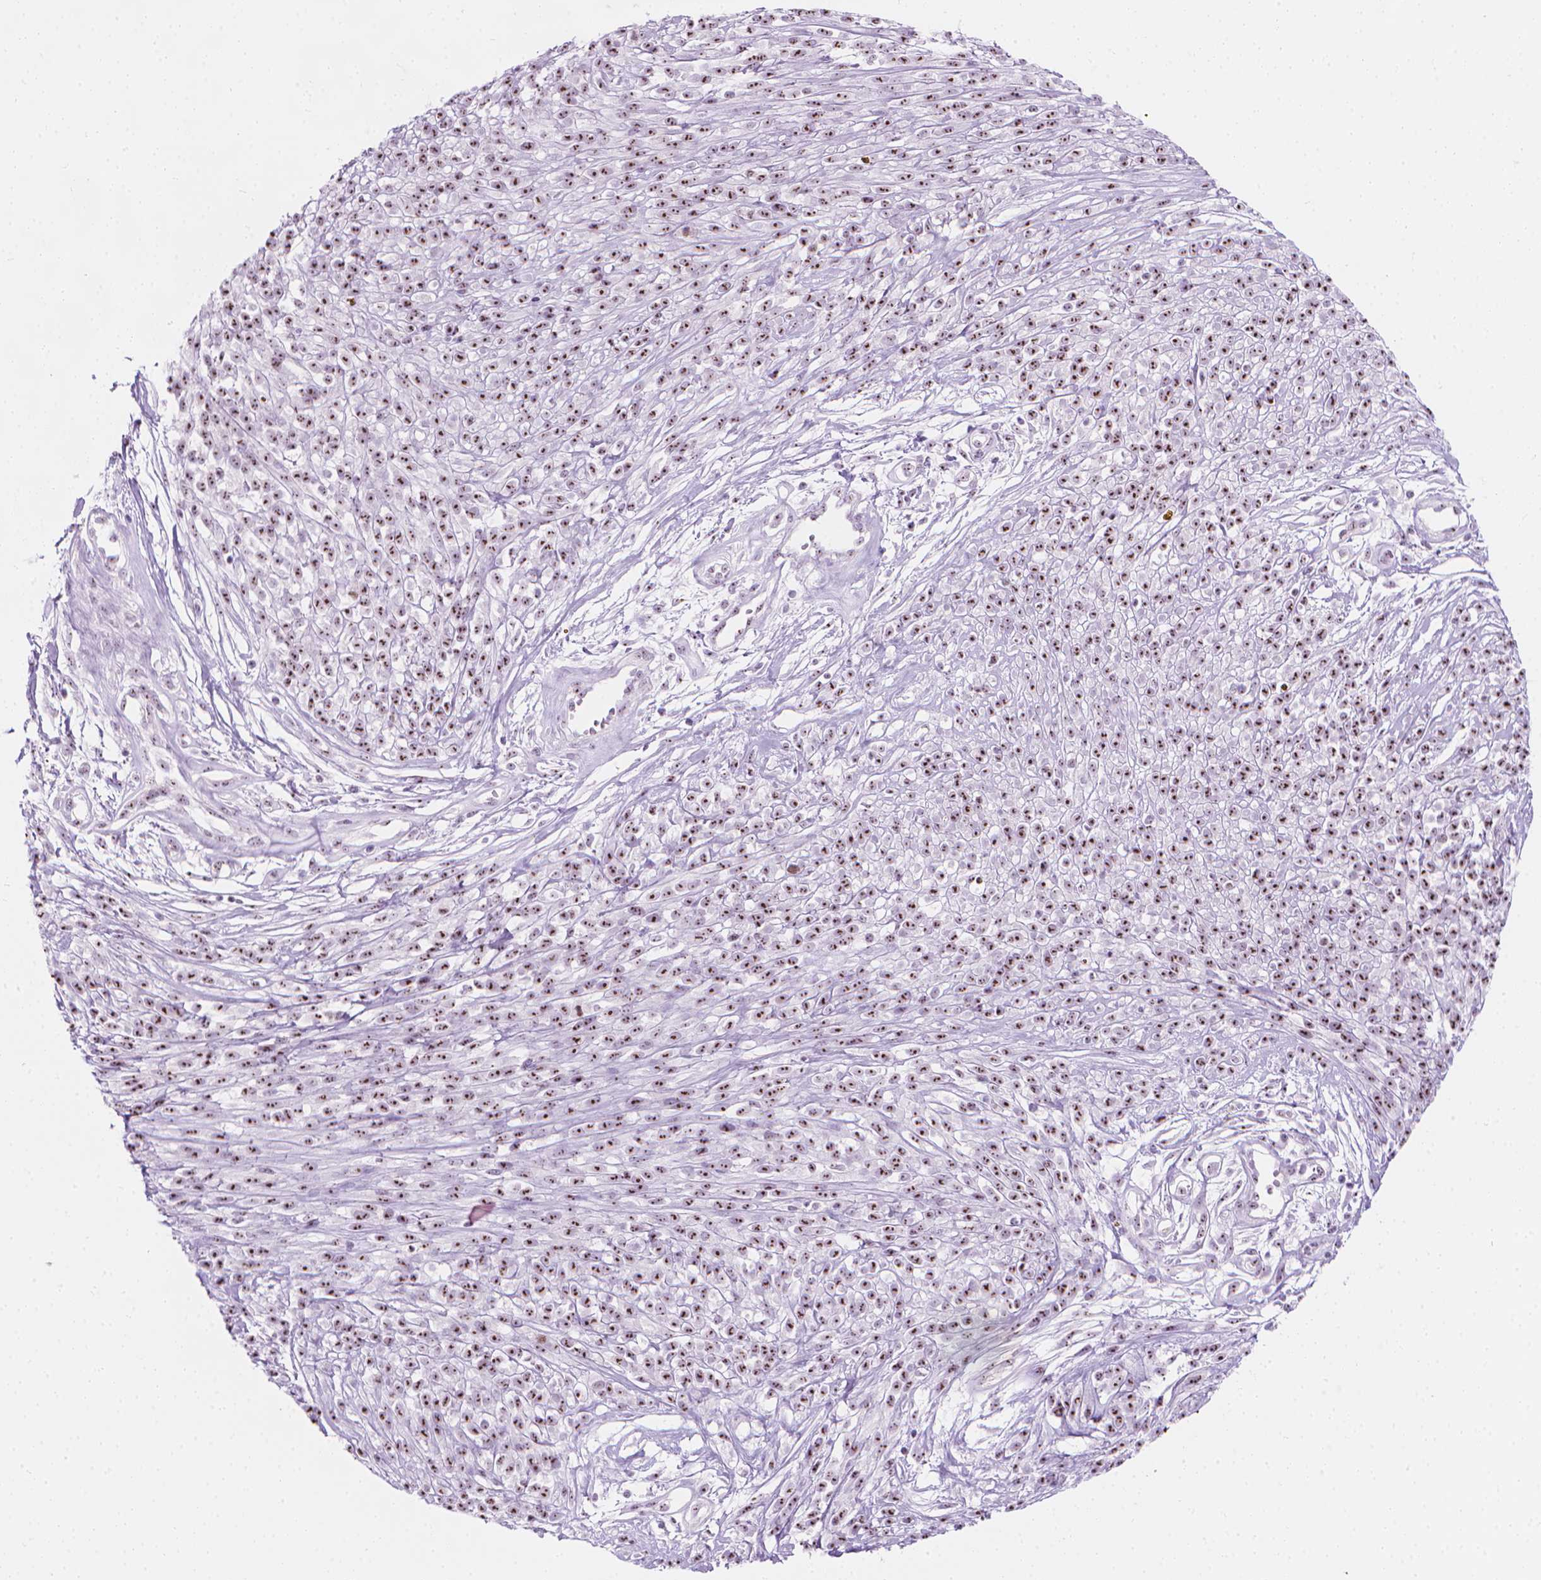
{"staining": {"intensity": "strong", "quantity": ">75%", "location": "nuclear"}, "tissue": "melanoma", "cell_type": "Tumor cells", "image_type": "cancer", "snomed": [{"axis": "morphology", "description": "Malignant melanoma, NOS"}, {"axis": "topography", "description": "Skin"}, {"axis": "topography", "description": "Skin of trunk"}], "caption": "Immunohistochemistry micrograph of neoplastic tissue: human melanoma stained using immunohistochemistry reveals high levels of strong protein expression localized specifically in the nuclear of tumor cells, appearing as a nuclear brown color.", "gene": "NOL7", "patient": {"sex": "male", "age": 74}}